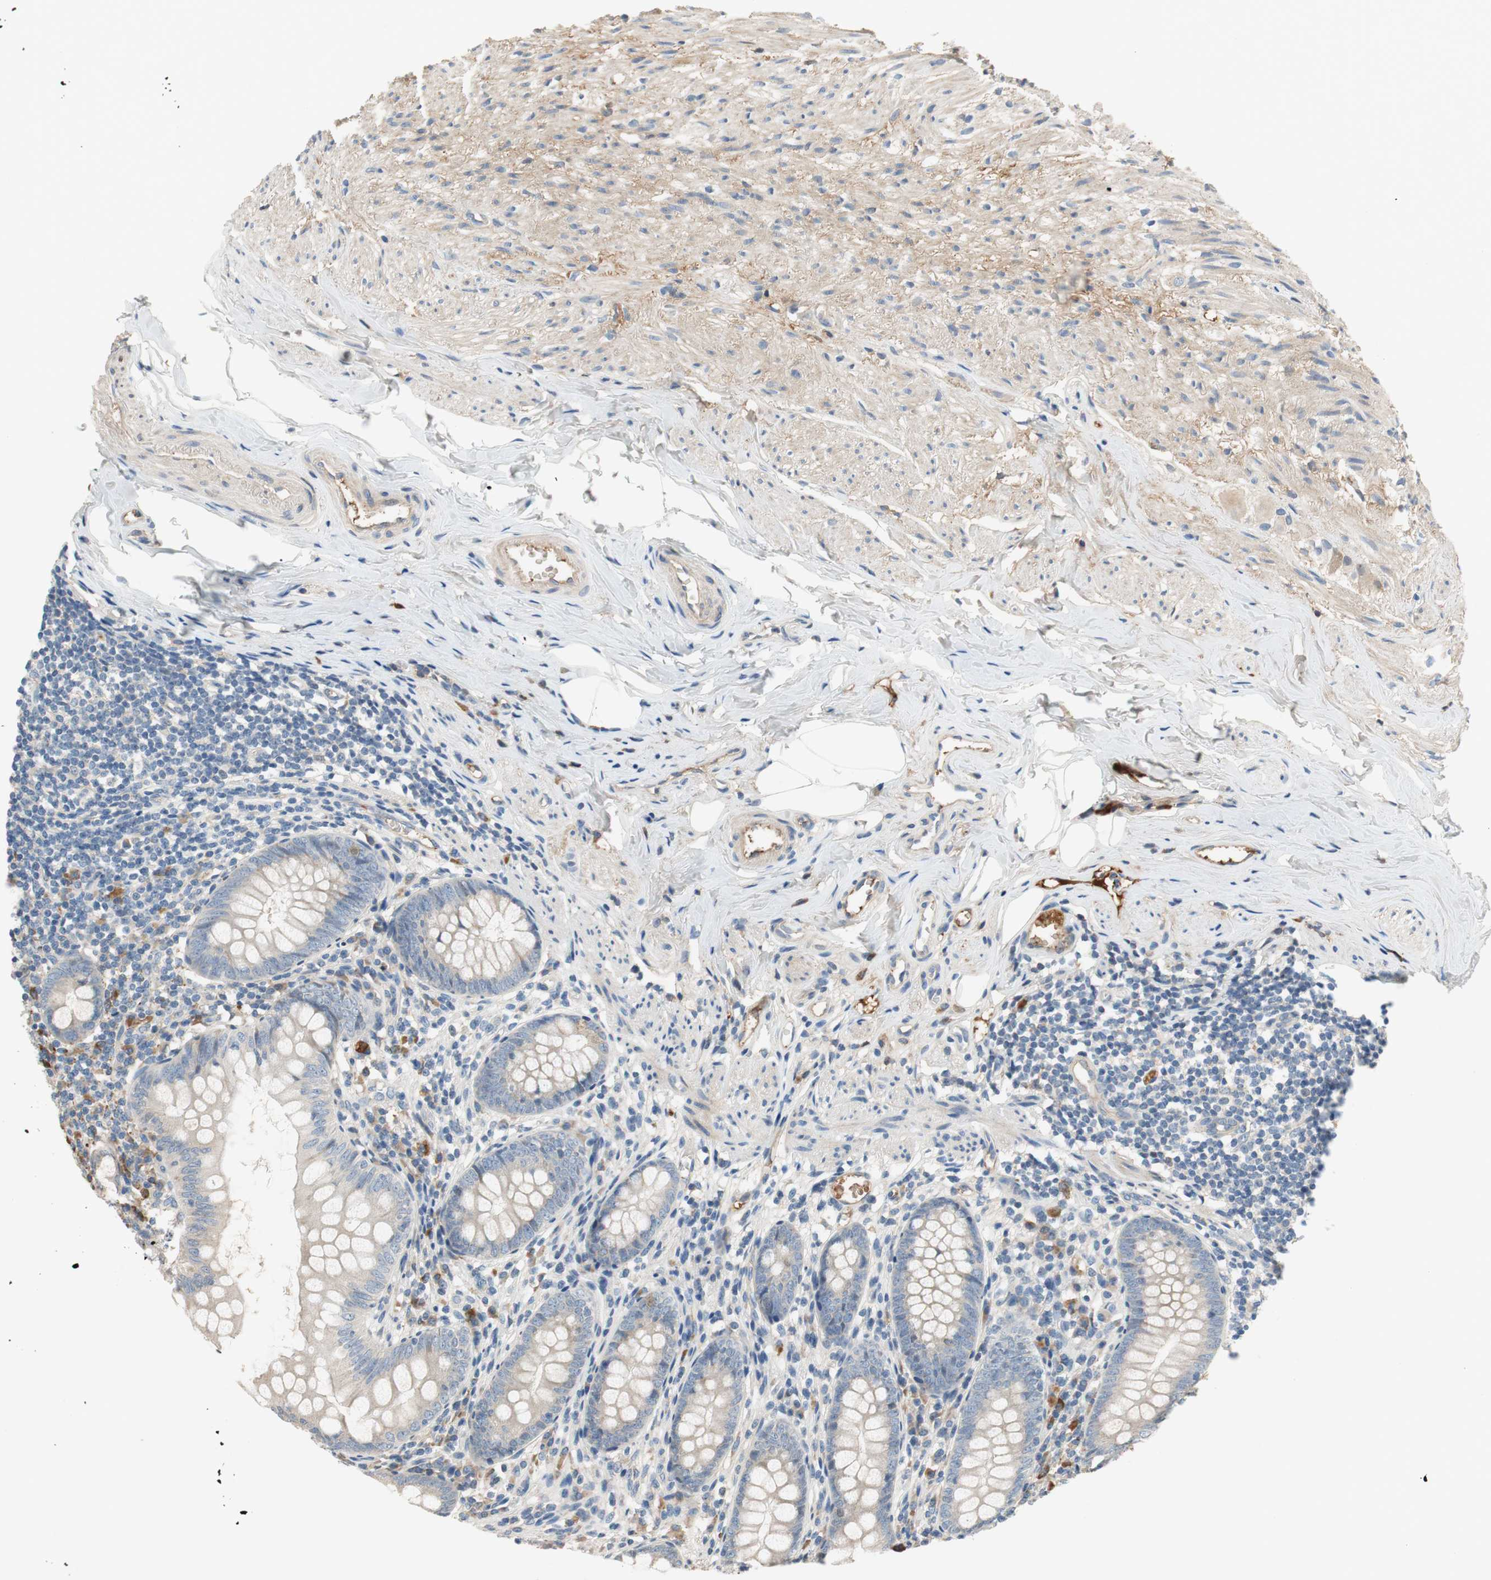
{"staining": {"intensity": "weak", "quantity": ">75%", "location": "cytoplasmic/membranous"}, "tissue": "appendix", "cell_type": "Glandular cells", "image_type": "normal", "snomed": [{"axis": "morphology", "description": "Normal tissue, NOS"}, {"axis": "topography", "description": "Appendix"}], "caption": "A histopathology image of appendix stained for a protein displays weak cytoplasmic/membranous brown staining in glandular cells. Using DAB (brown) and hematoxylin (blue) stains, captured at high magnification using brightfield microscopy.", "gene": "C4A", "patient": {"sex": "female", "age": 77}}